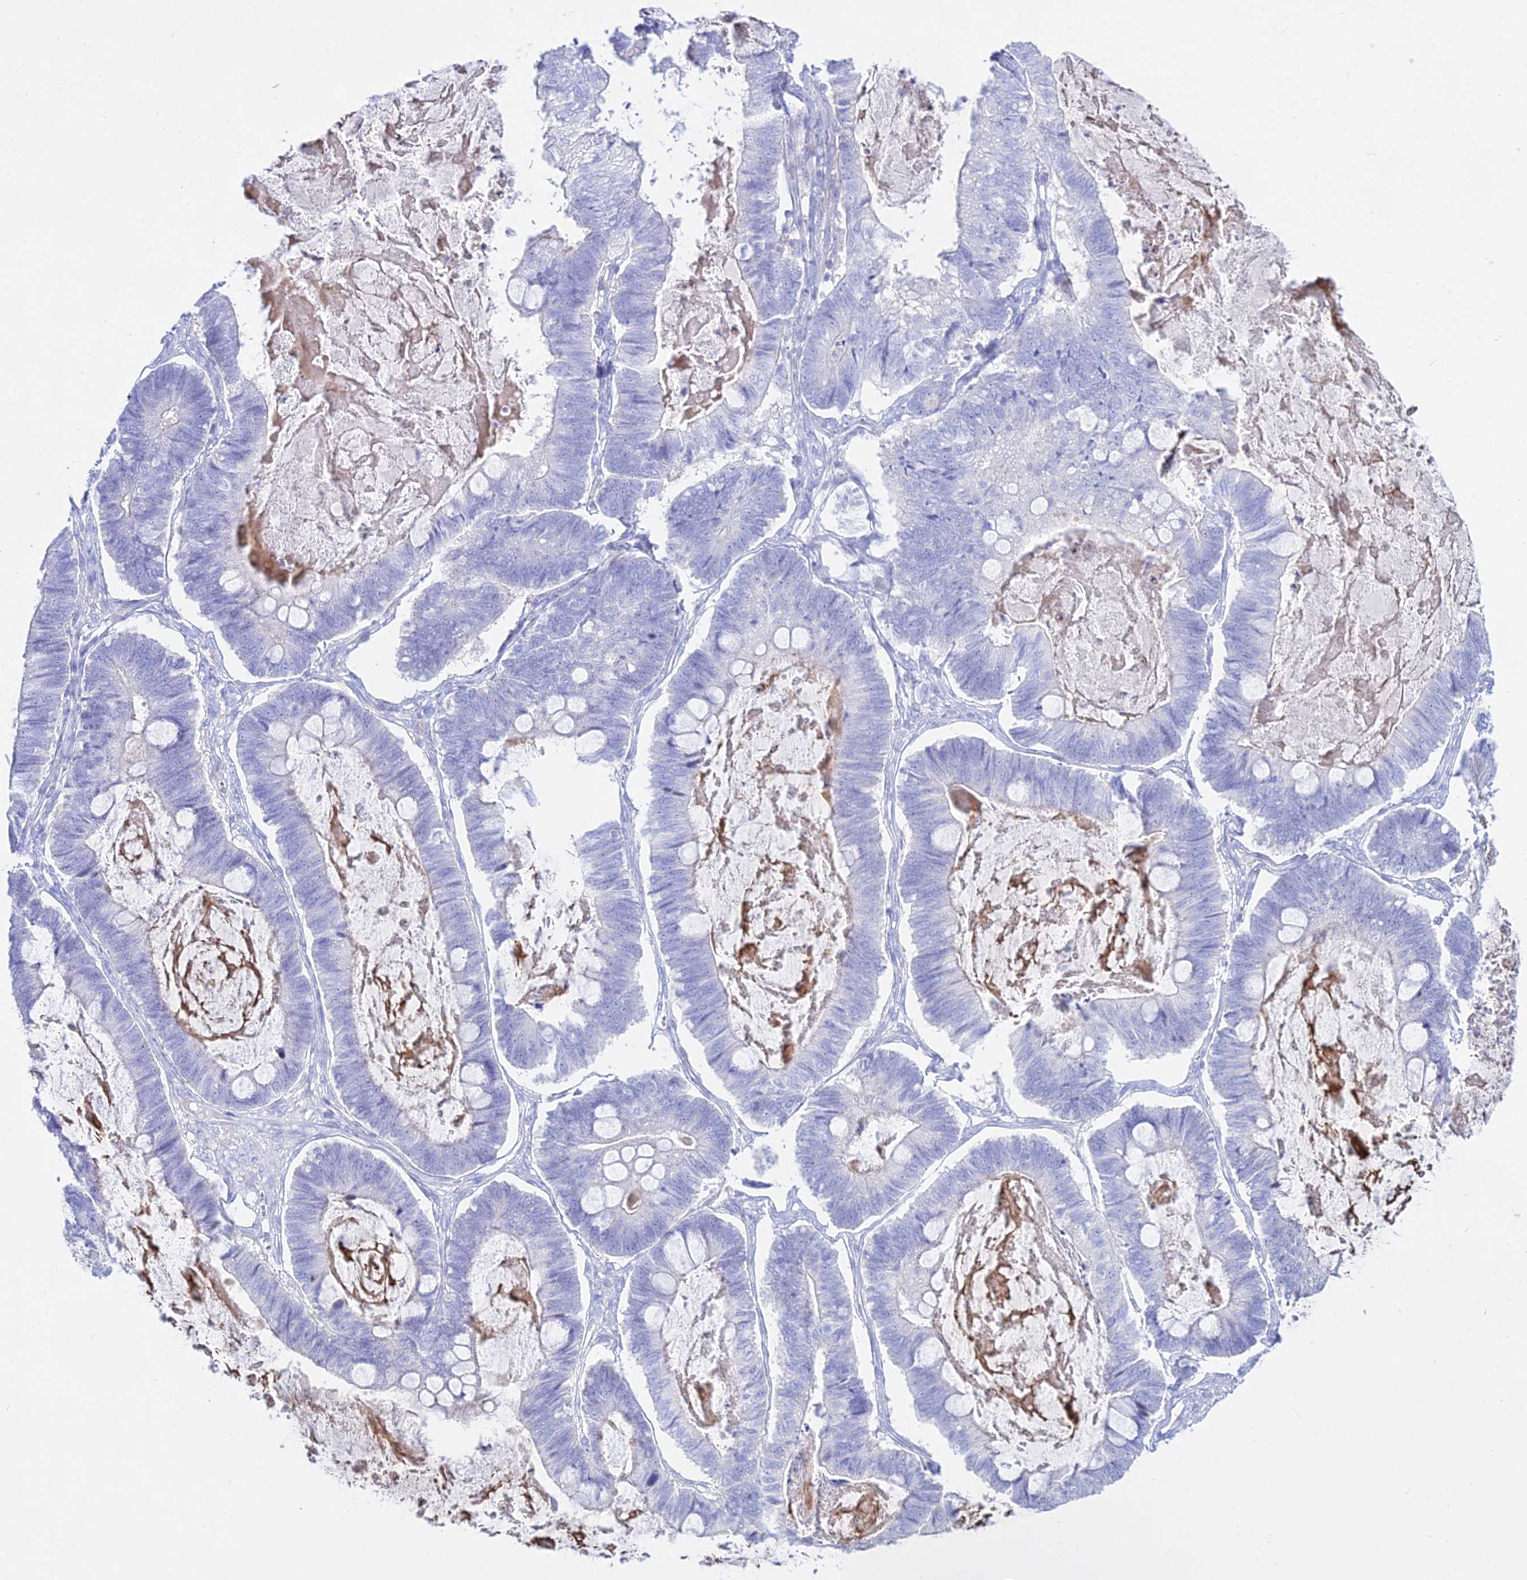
{"staining": {"intensity": "negative", "quantity": "none", "location": "none"}, "tissue": "ovarian cancer", "cell_type": "Tumor cells", "image_type": "cancer", "snomed": [{"axis": "morphology", "description": "Cystadenocarcinoma, mucinous, NOS"}, {"axis": "topography", "description": "Ovary"}], "caption": "Photomicrograph shows no protein positivity in tumor cells of ovarian mucinous cystadenocarcinoma tissue.", "gene": "DLX1", "patient": {"sex": "female", "age": 61}}